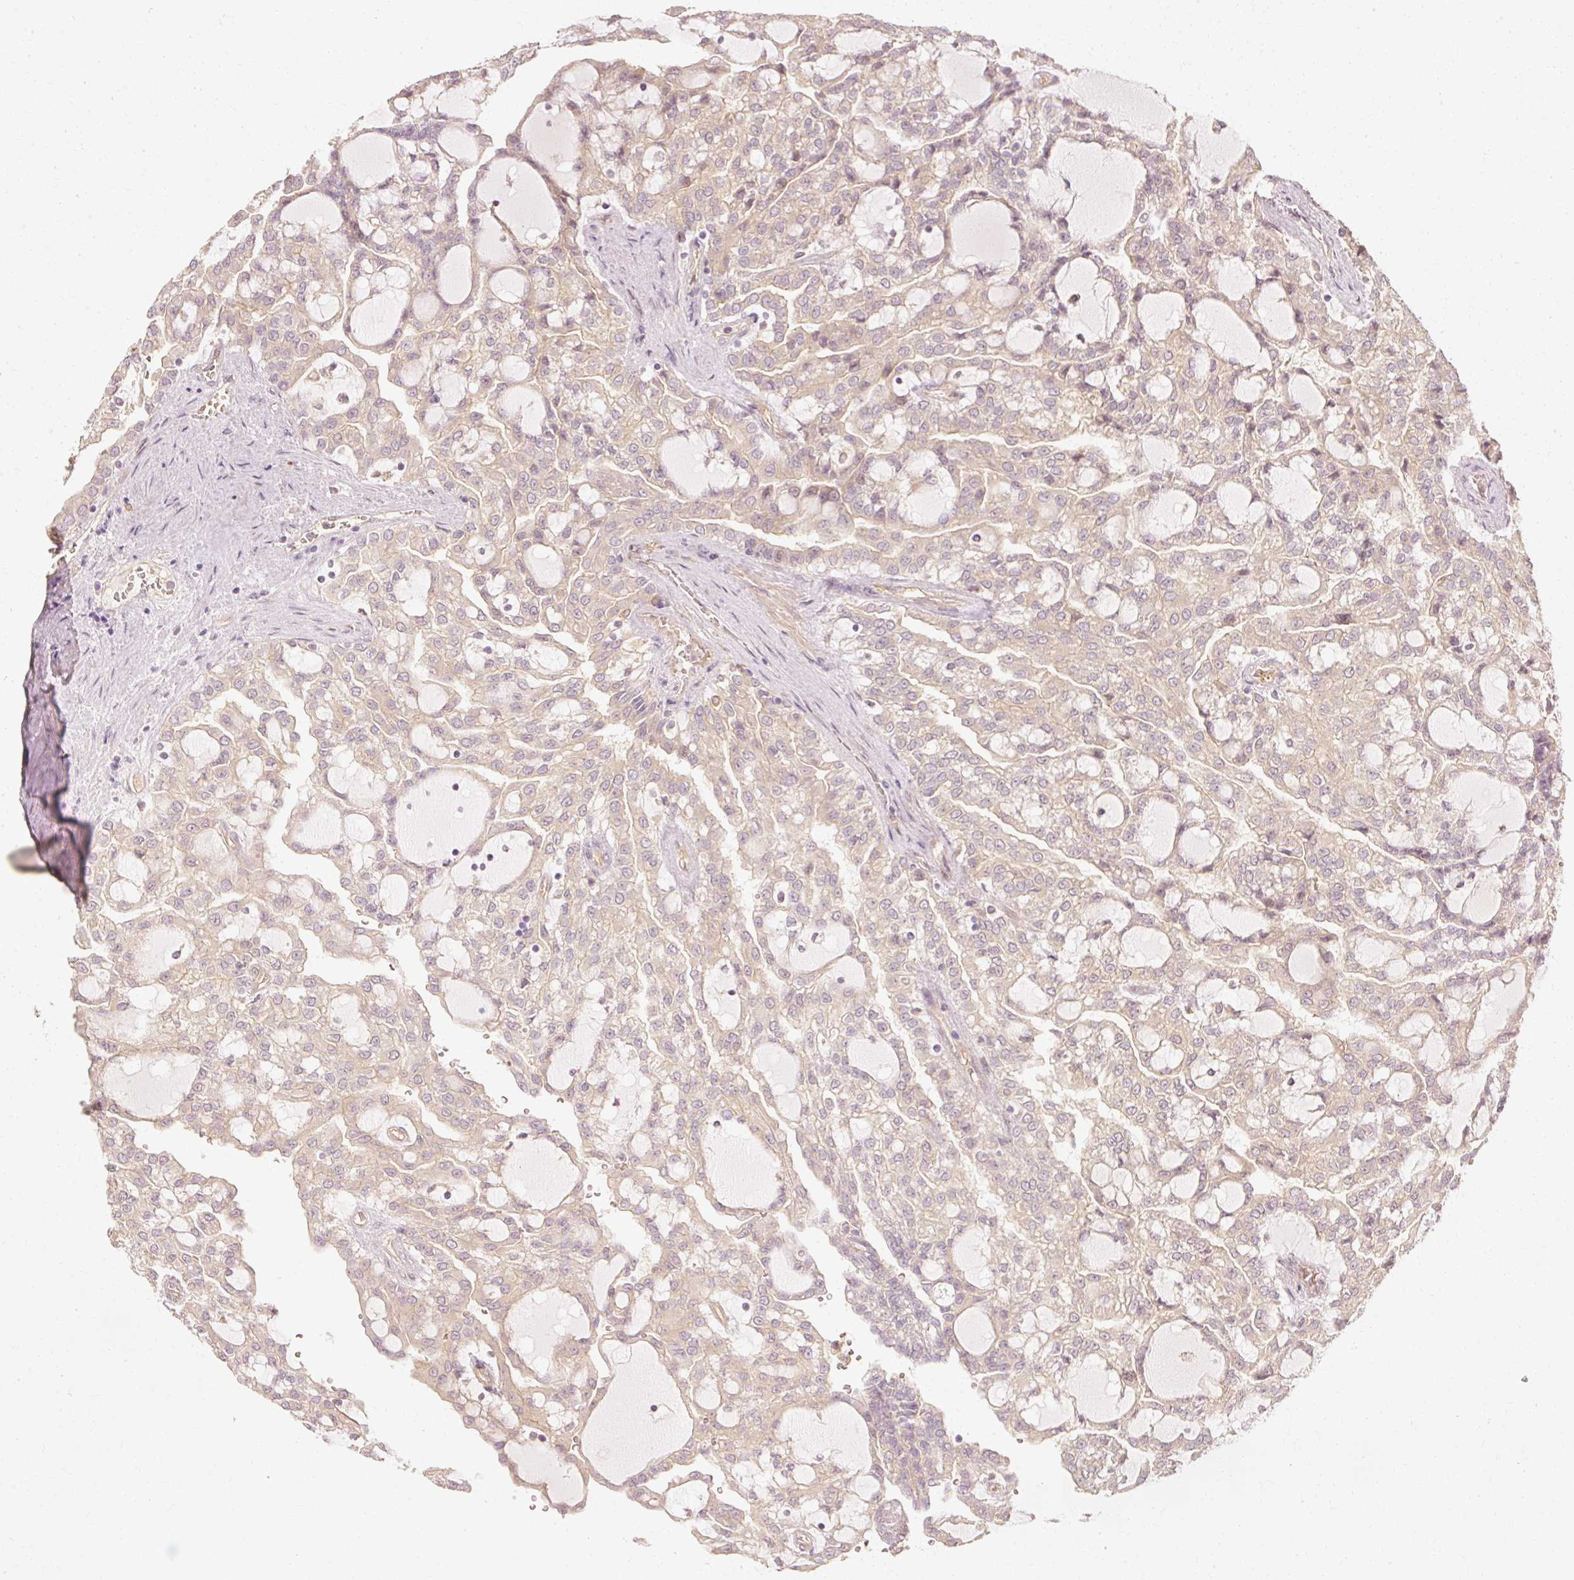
{"staining": {"intensity": "weak", "quantity": "25%-75%", "location": "cytoplasmic/membranous"}, "tissue": "renal cancer", "cell_type": "Tumor cells", "image_type": "cancer", "snomed": [{"axis": "morphology", "description": "Adenocarcinoma, NOS"}, {"axis": "topography", "description": "Kidney"}], "caption": "Brown immunohistochemical staining in human renal cancer (adenocarcinoma) demonstrates weak cytoplasmic/membranous staining in about 25%-75% of tumor cells. The staining is performed using DAB brown chromogen to label protein expression. The nuclei are counter-stained blue using hematoxylin.", "gene": "GNAQ", "patient": {"sex": "male", "age": 63}}